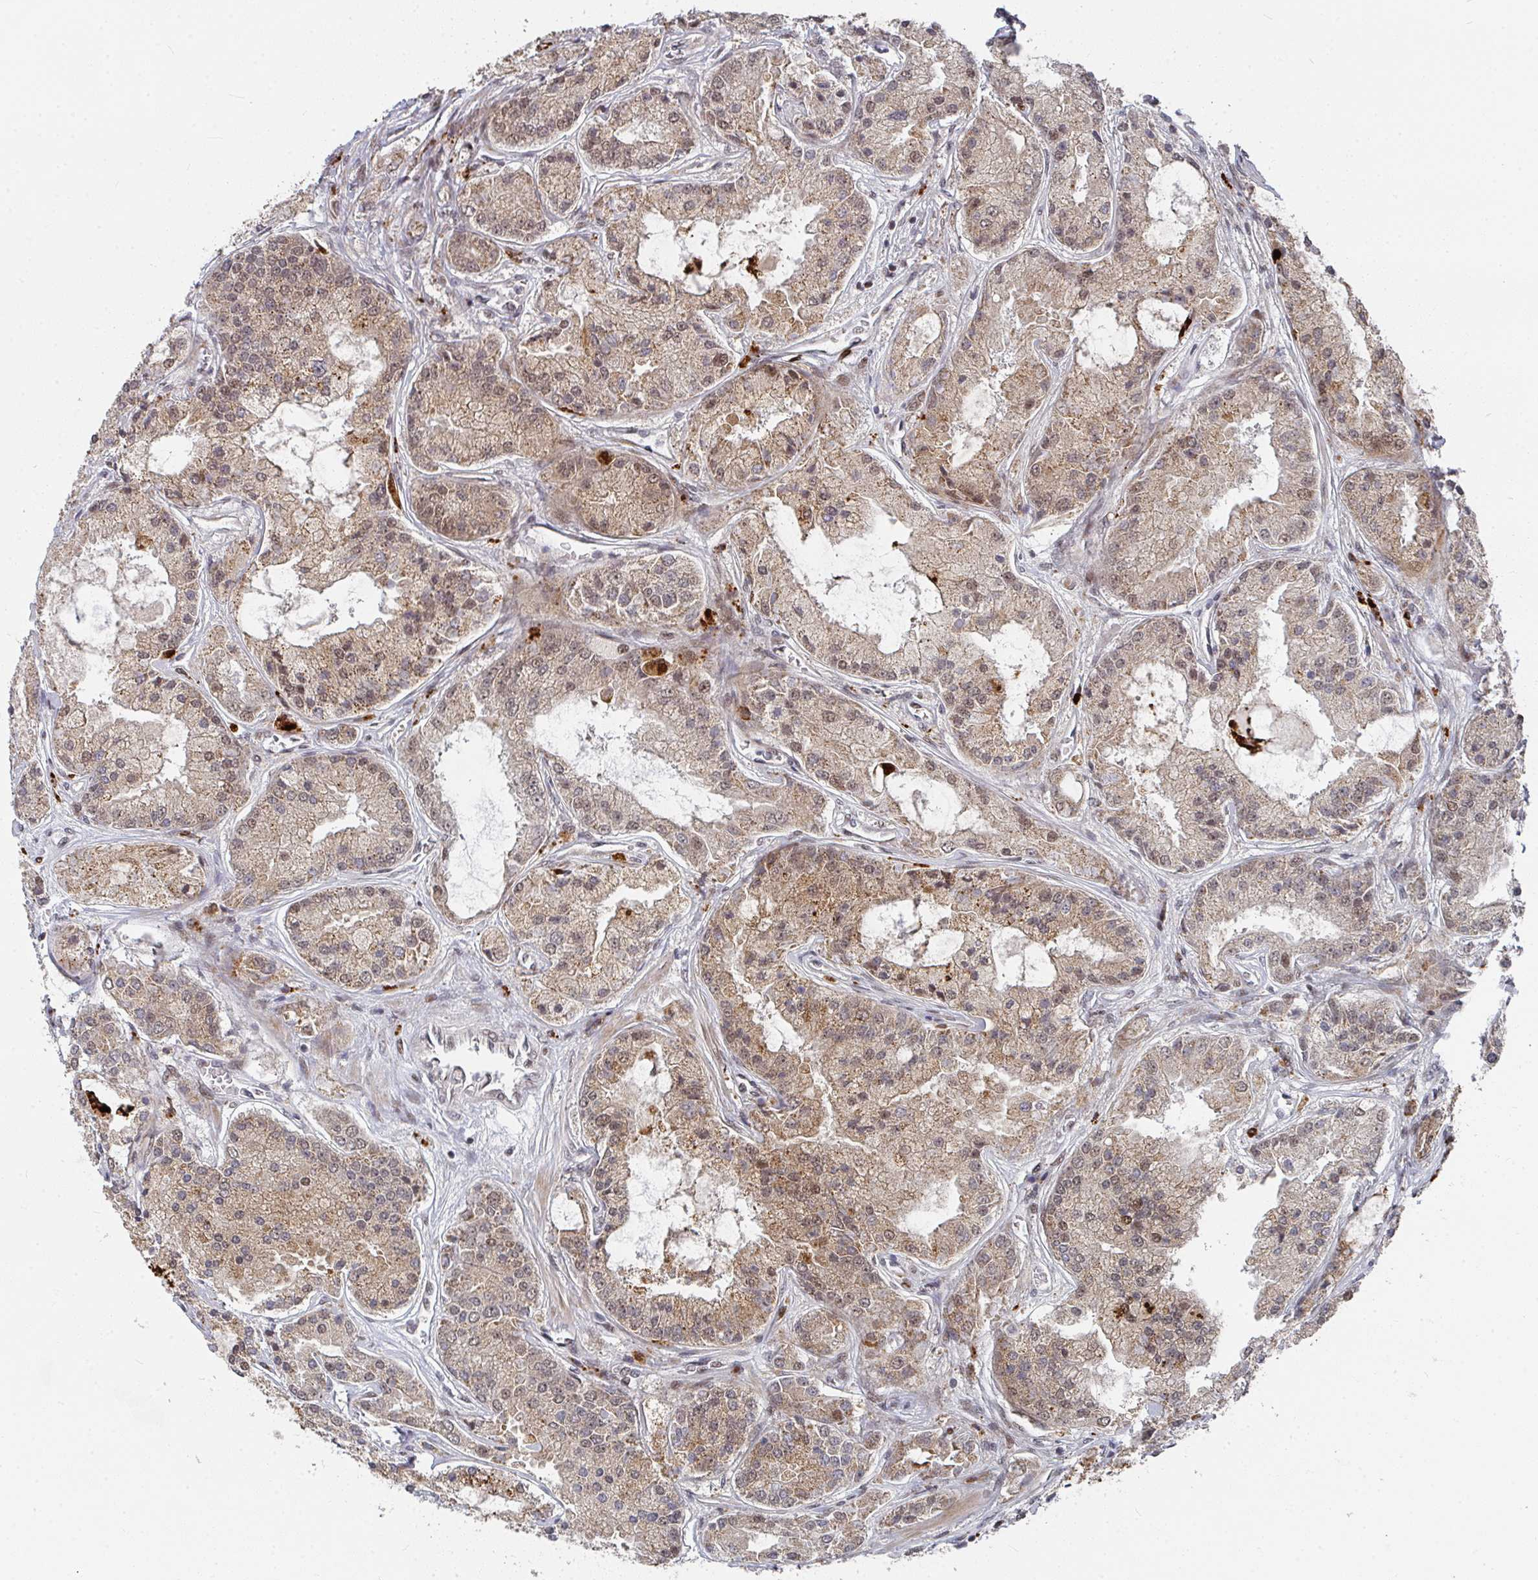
{"staining": {"intensity": "moderate", "quantity": ">75%", "location": "cytoplasmic/membranous"}, "tissue": "prostate cancer", "cell_type": "Tumor cells", "image_type": "cancer", "snomed": [{"axis": "morphology", "description": "Adenocarcinoma, High grade"}, {"axis": "topography", "description": "Prostate"}], "caption": "Prostate cancer (adenocarcinoma (high-grade)) tissue exhibits moderate cytoplasmic/membranous expression in approximately >75% of tumor cells, visualized by immunohistochemistry.", "gene": "RBBP5", "patient": {"sex": "male", "age": 67}}